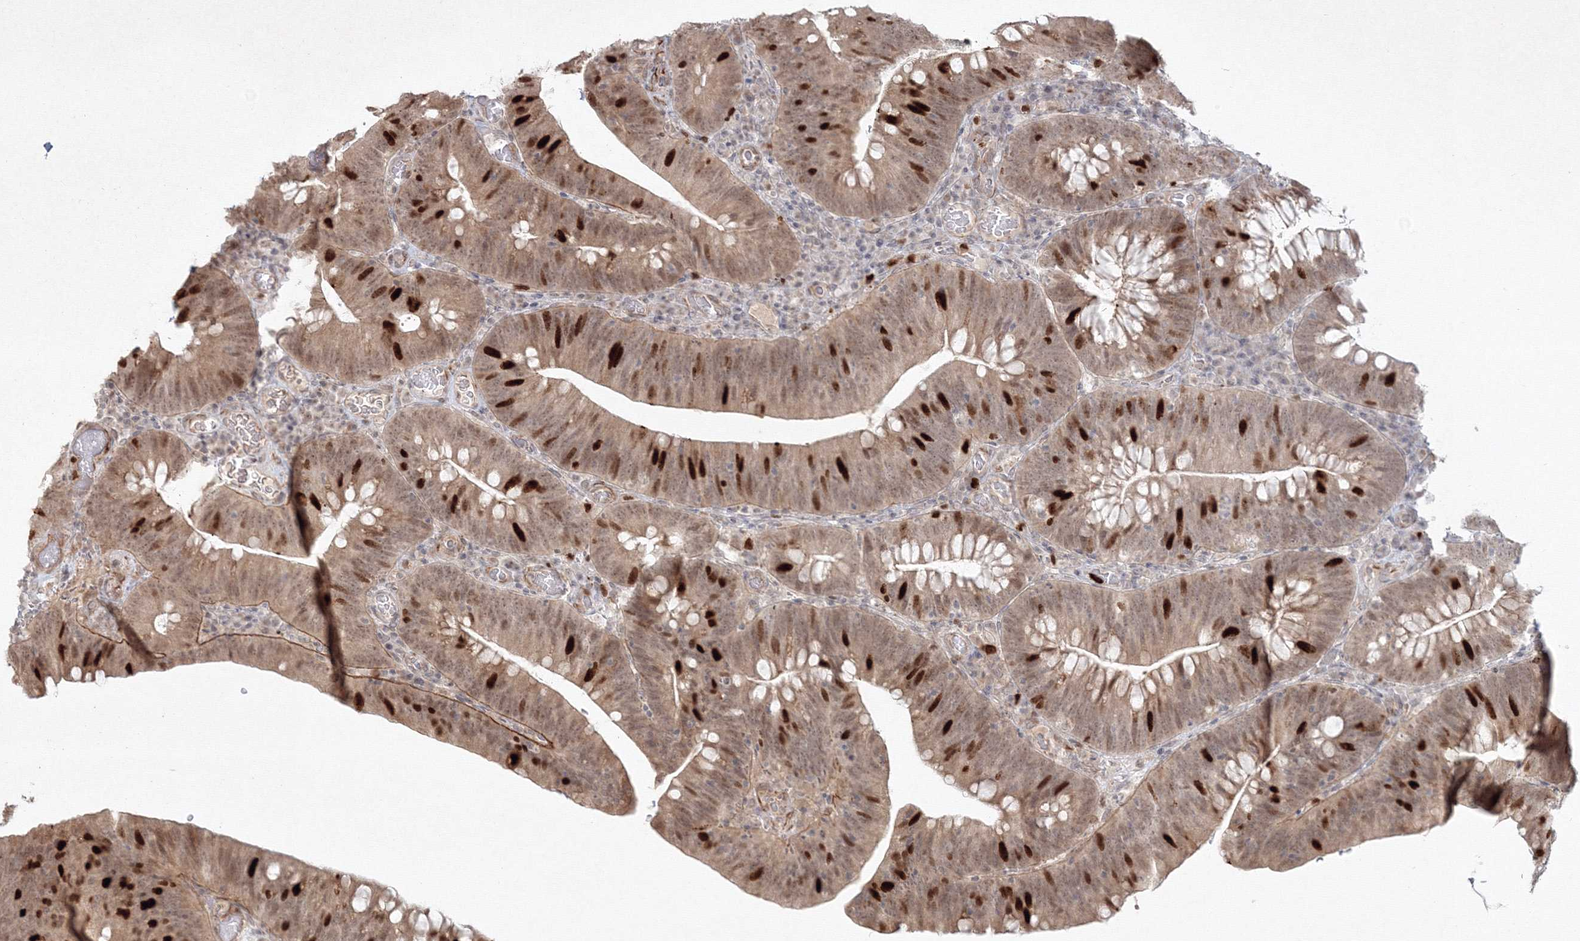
{"staining": {"intensity": "strong", "quantity": "25%-75%", "location": "cytoplasmic/membranous,nuclear"}, "tissue": "colorectal cancer", "cell_type": "Tumor cells", "image_type": "cancer", "snomed": [{"axis": "morphology", "description": "Normal tissue, NOS"}, {"axis": "topography", "description": "Colon"}], "caption": "This image displays immunohistochemistry staining of human colorectal cancer, with high strong cytoplasmic/membranous and nuclear expression in about 25%-75% of tumor cells.", "gene": "KIF20A", "patient": {"sex": "female", "age": 82}}